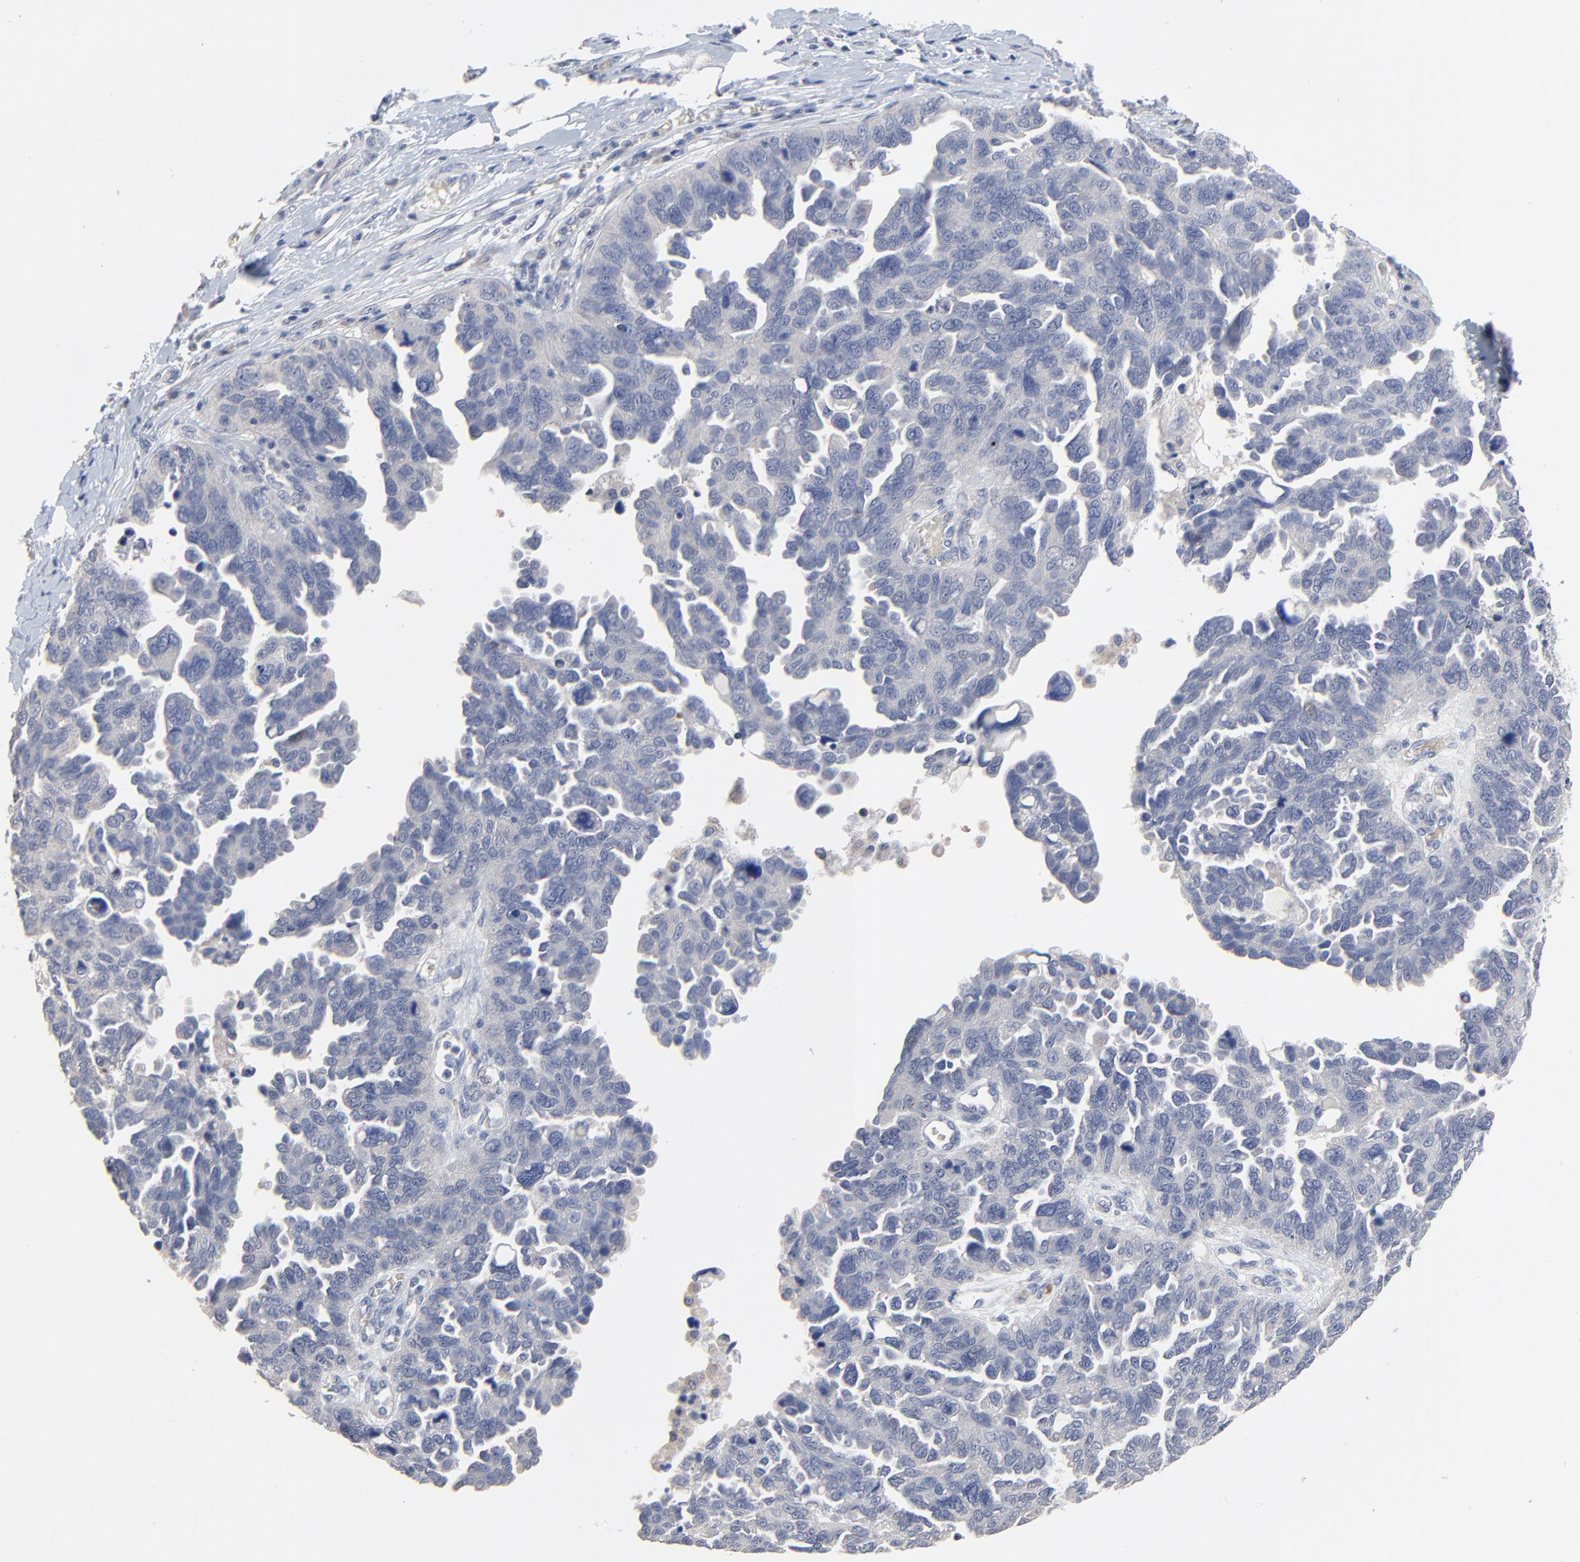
{"staining": {"intensity": "negative", "quantity": "none", "location": "none"}, "tissue": "ovarian cancer", "cell_type": "Tumor cells", "image_type": "cancer", "snomed": [{"axis": "morphology", "description": "Cystadenocarcinoma, serous, NOS"}, {"axis": "topography", "description": "Ovary"}], "caption": "Tumor cells show no significant expression in ovarian cancer (serous cystadenocarcinoma).", "gene": "FANCB", "patient": {"sex": "female", "age": 64}}